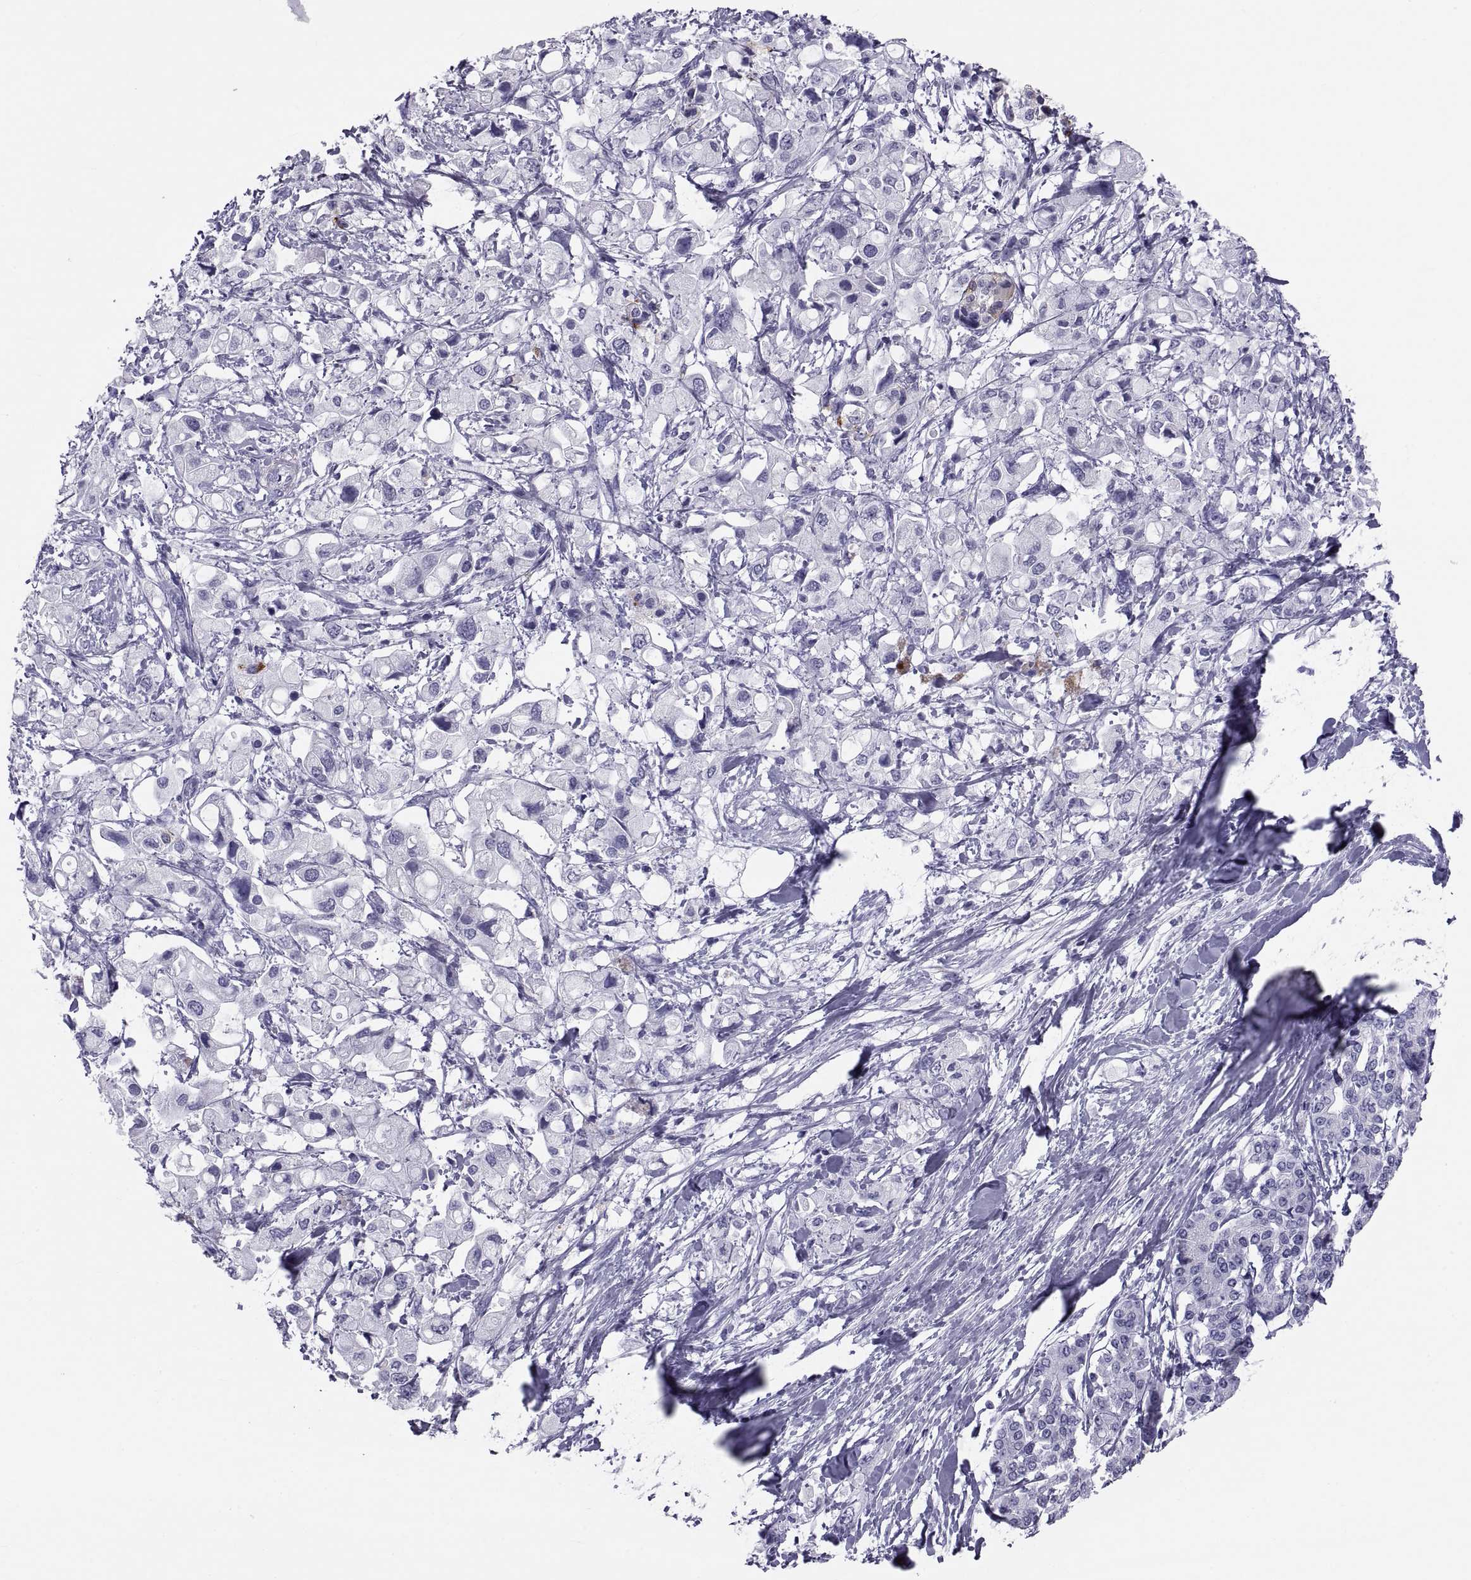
{"staining": {"intensity": "negative", "quantity": "none", "location": "none"}, "tissue": "pancreatic cancer", "cell_type": "Tumor cells", "image_type": "cancer", "snomed": [{"axis": "morphology", "description": "Adenocarcinoma, NOS"}, {"axis": "topography", "description": "Pancreas"}], "caption": "IHC image of pancreatic cancer (adenocarcinoma) stained for a protein (brown), which exhibits no expression in tumor cells.", "gene": "DEFB129", "patient": {"sex": "female", "age": 56}}